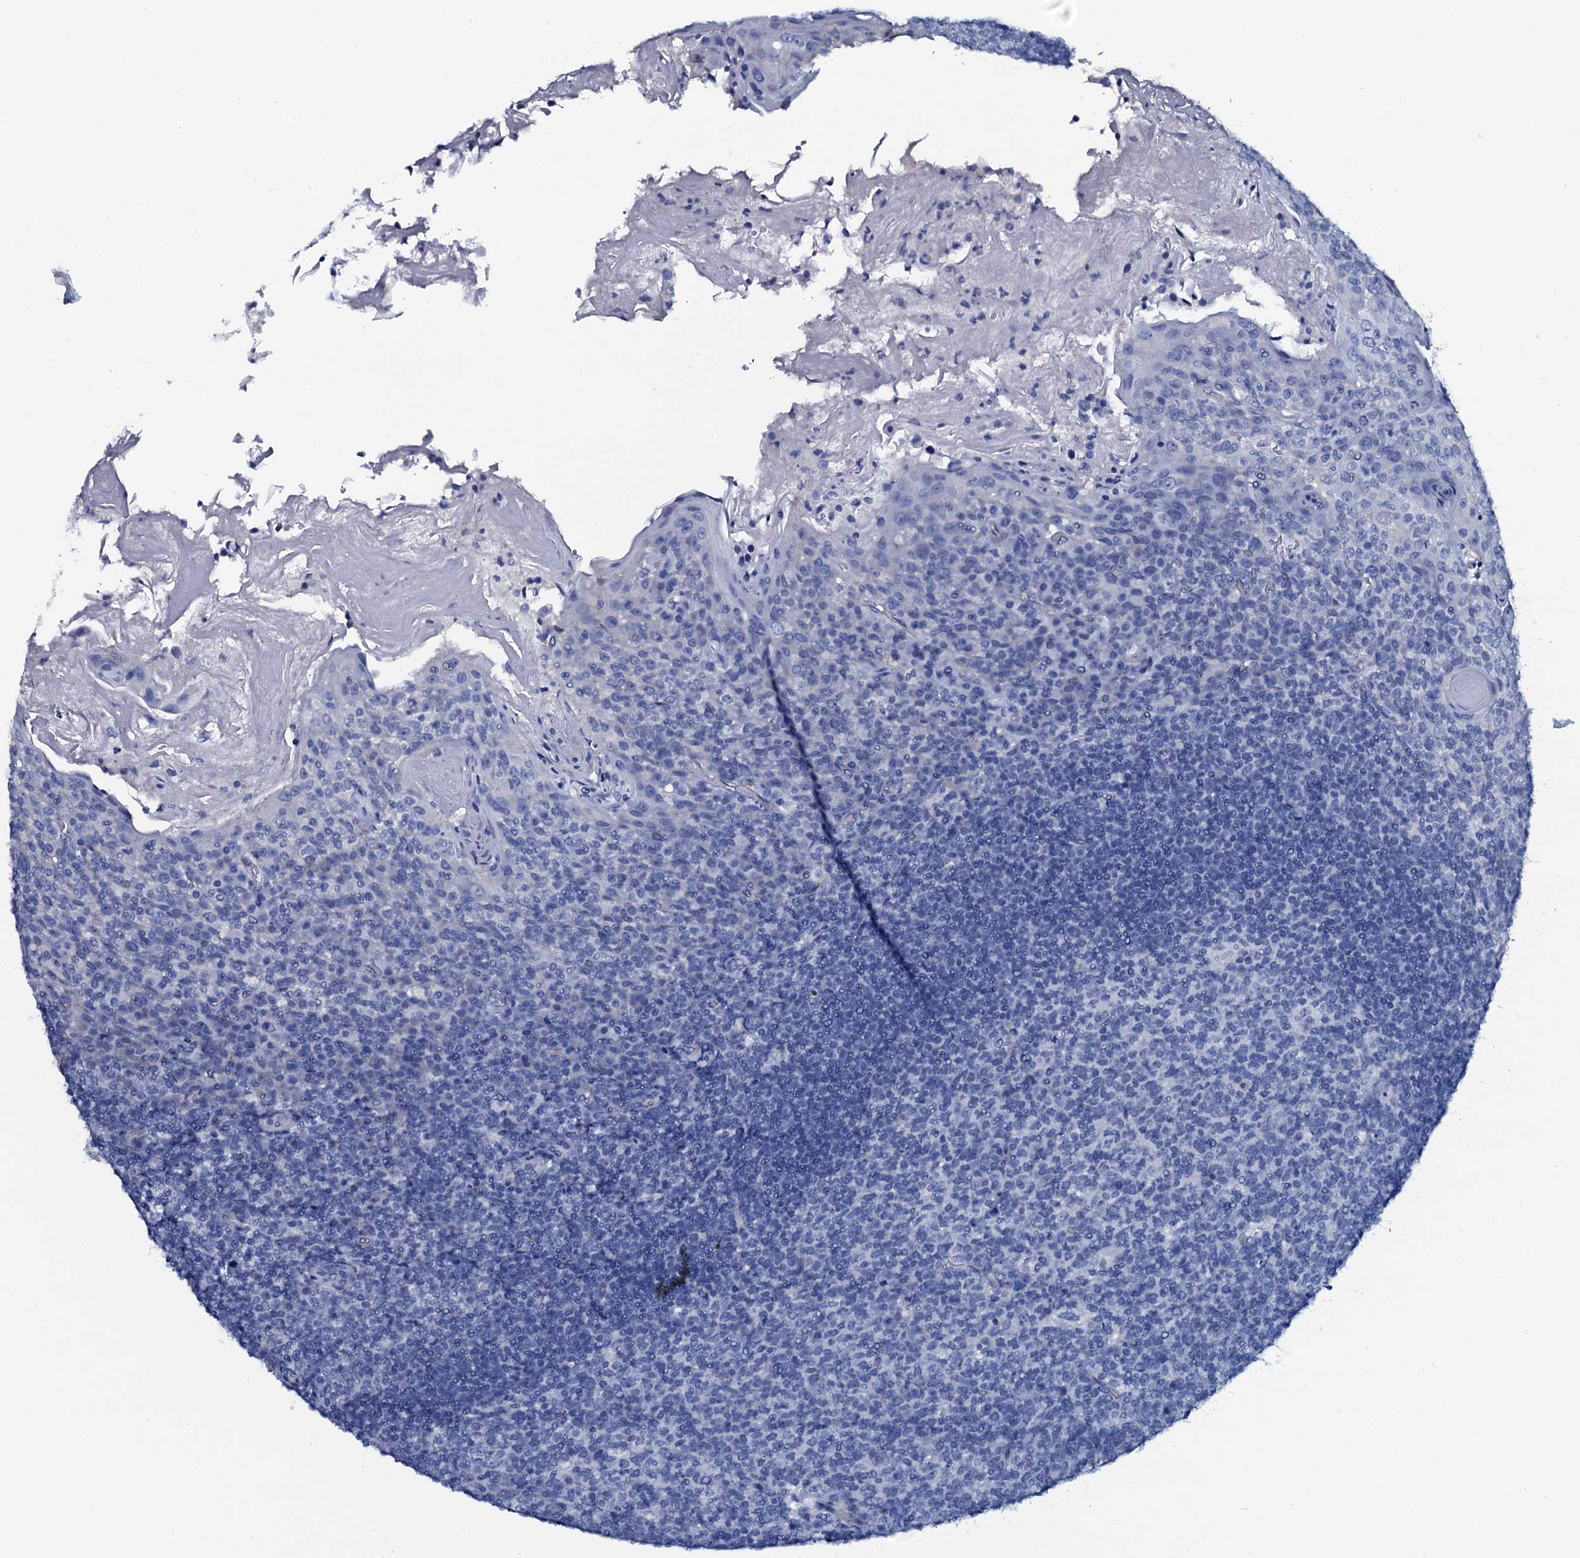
{"staining": {"intensity": "negative", "quantity": "none", "location": "none"}, "tissue": "tonsil", "cell_type": "Germinal center cells", "image_type": "normal", "snomed": [{"axis": "morphology", "description": "Normal tissue, NOS"}, {"axis": "topography", "description": "Tonsil"}], "caption": "Human tonsil stained for a protein using immunohistochemistry displays no staining in germinal center cells.", "gene": "GYS2", "patient": {"sex": "female", "age": 10}}